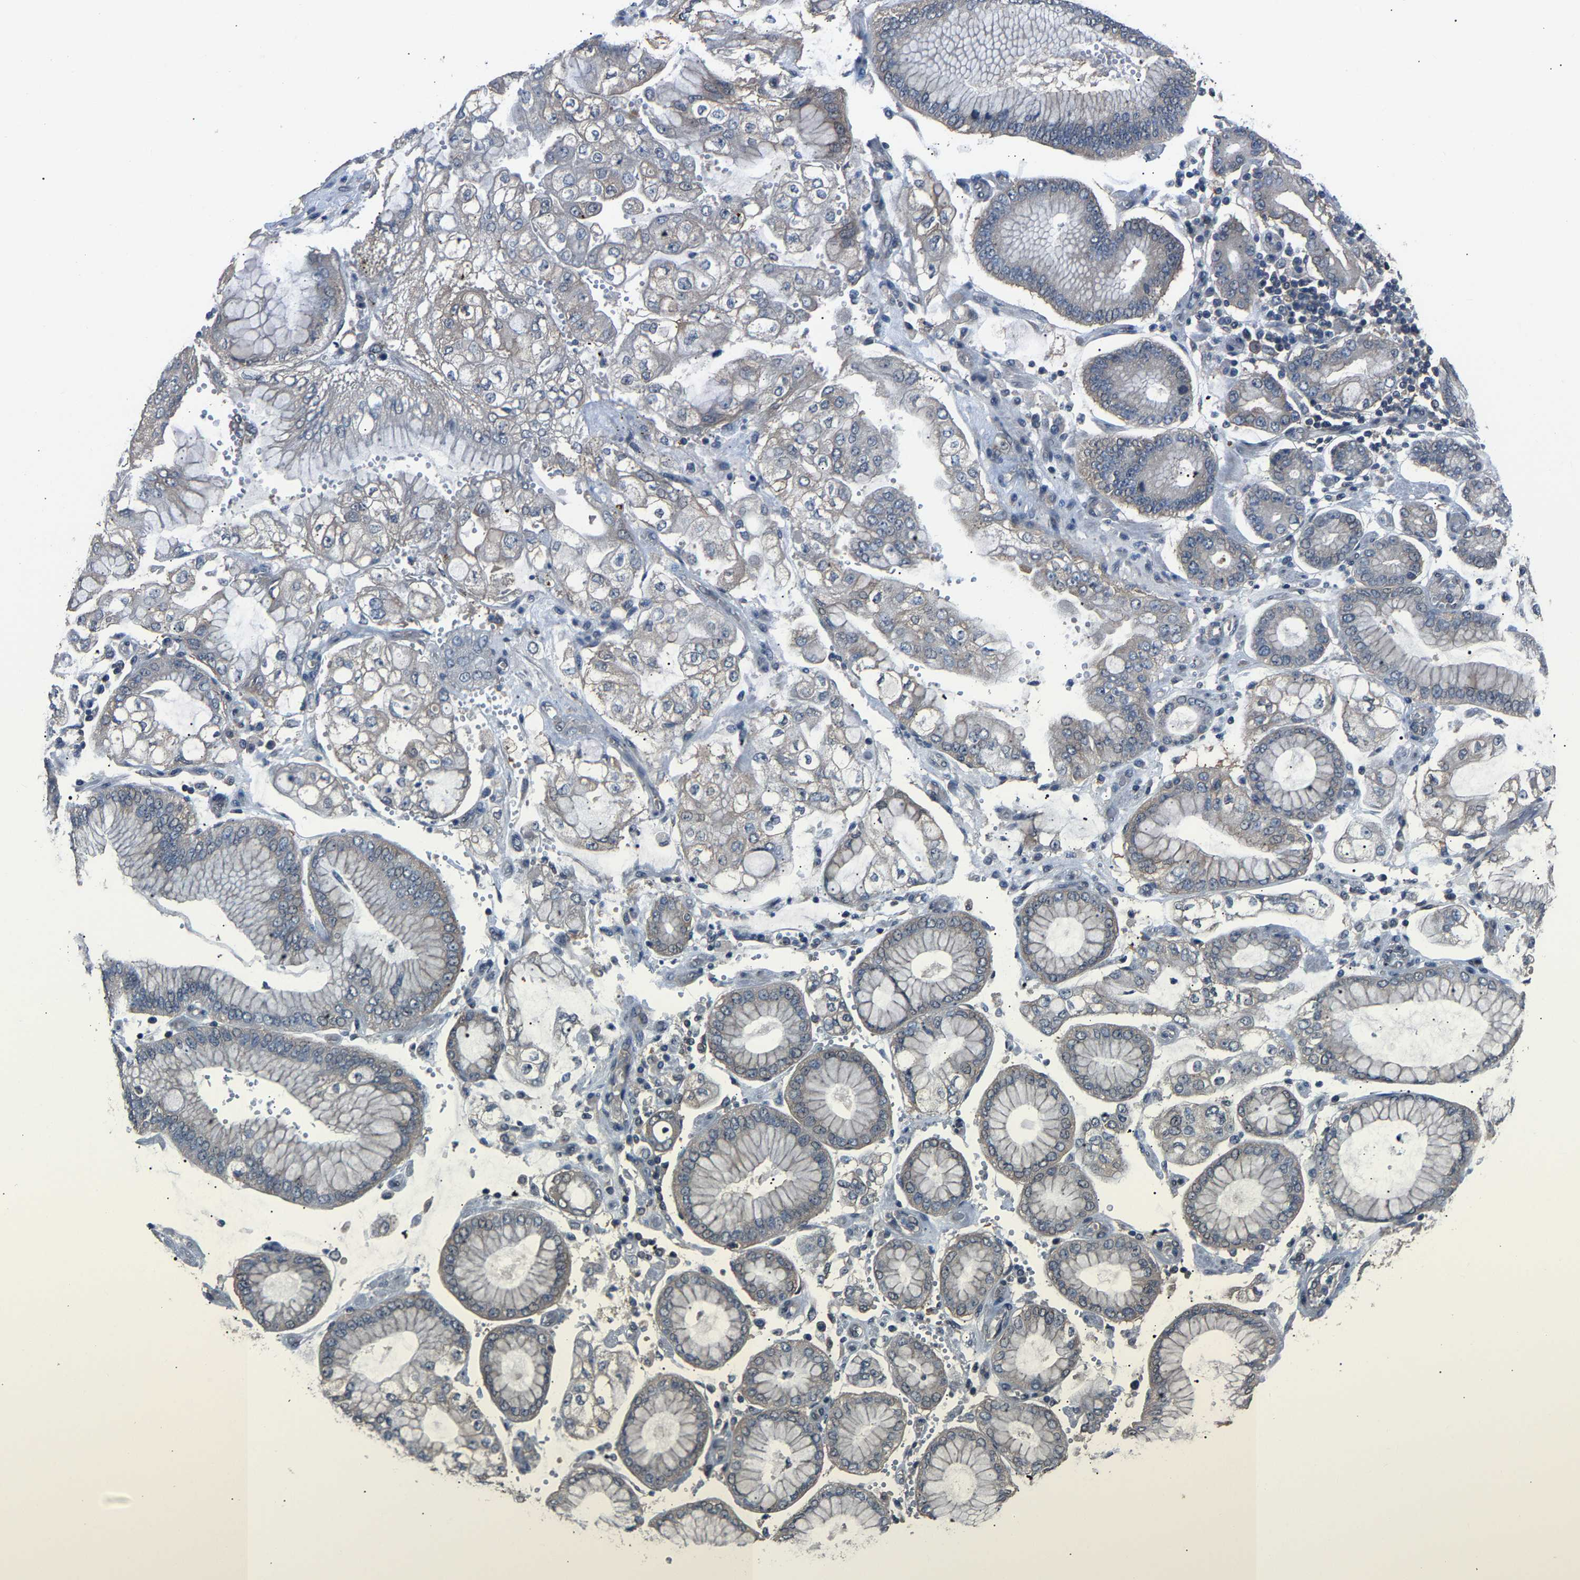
{"staining": {"intensity": "negative", "quantity": "none", "location": "none"}, "tissue": "stomach cancer", "cell_type": "Tumor cells", "image_type": "cancer", "snomed": [{"axis": "morphology", "description": "Adenocarcinoma, NOS"}, {"axis": "topography", "description": "Stomach"}], "caption": "Stomach cancer (adenocarcinoma) was stained to show a protein in brown. There is no significant staining in tumor cells.", "gene": "ABCC9", "patient": {"sex": "male", "age": 76}}